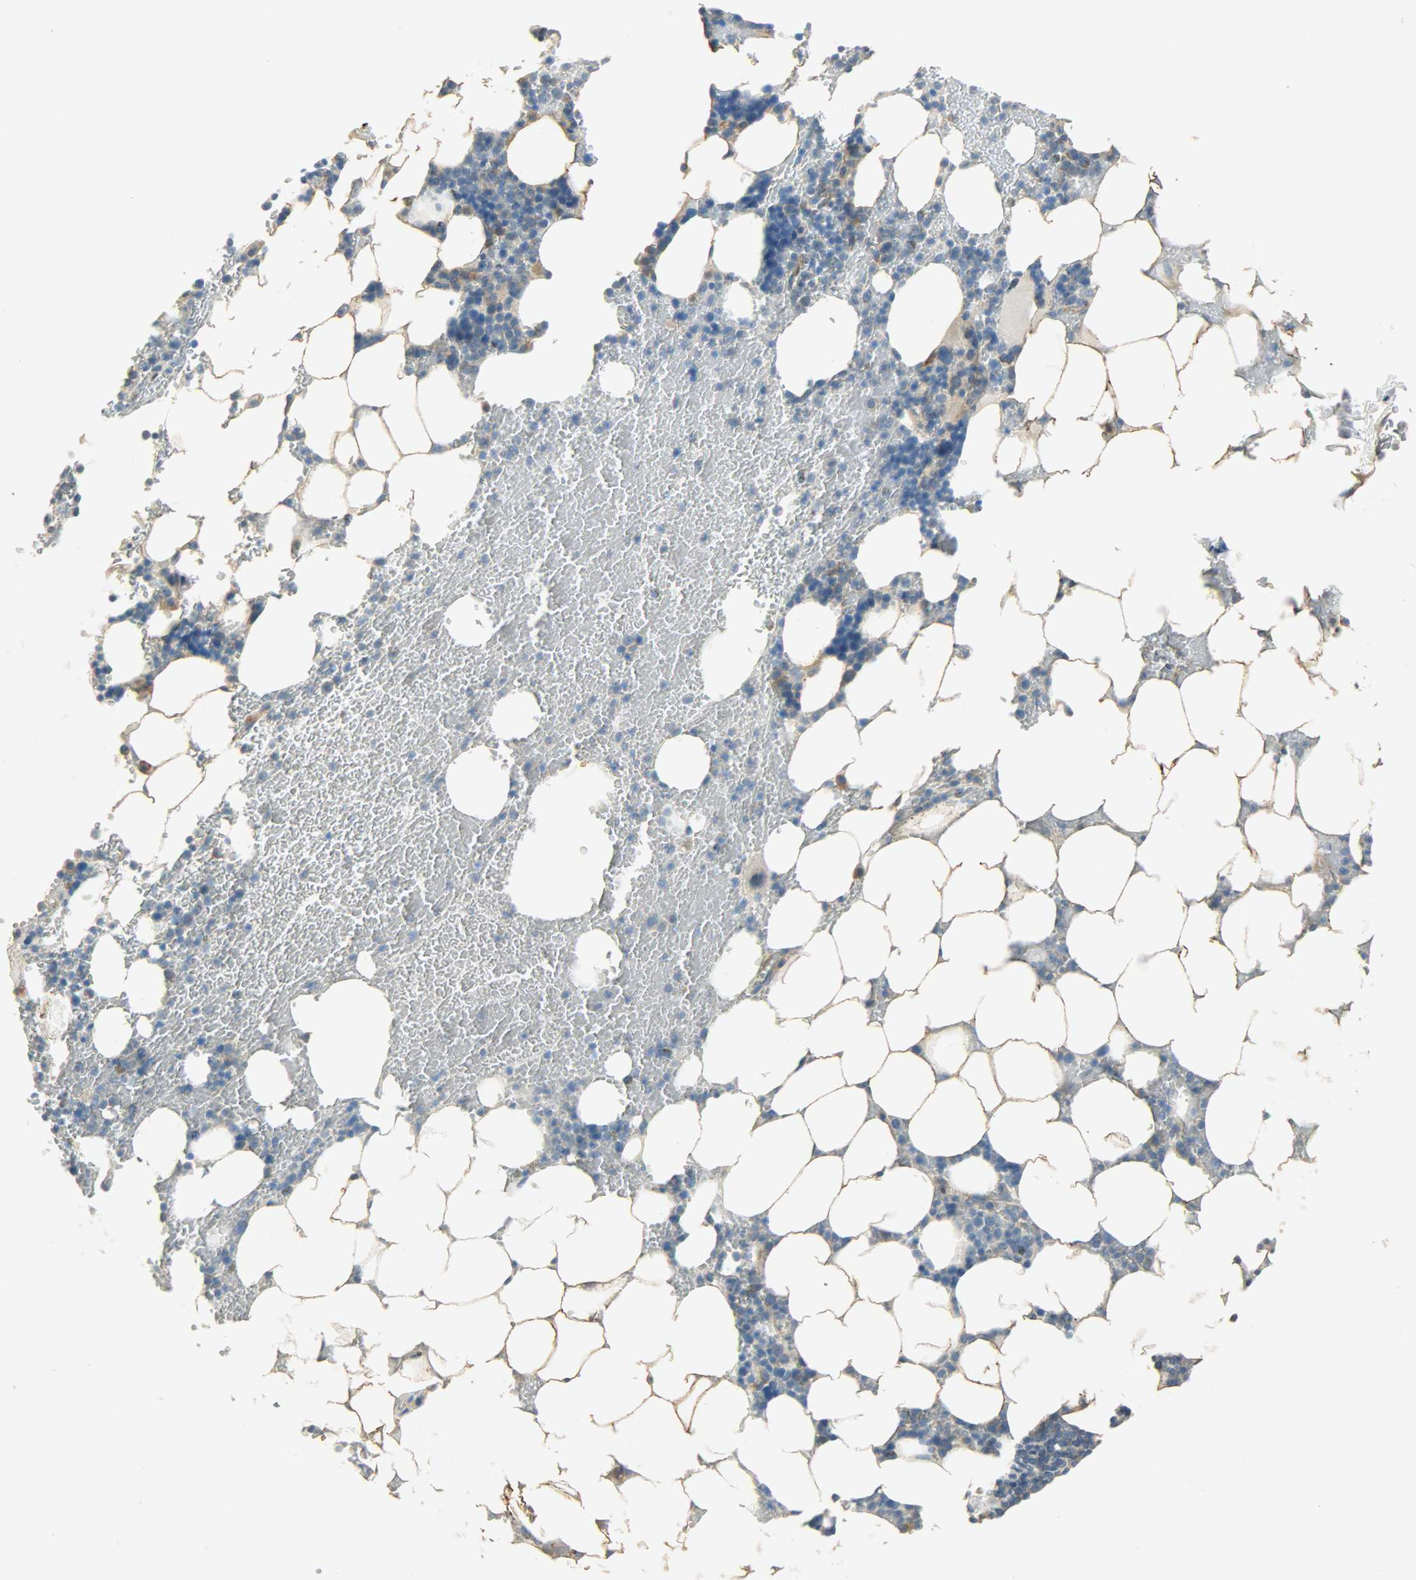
{"staining": {"intensity": "strong", "quantity": "<25%", "location": "cytoplasmic/membranous,nuclear"}, "tissue": "bone marrow", "cell_type": "Hematopoietic cells", "image_type": "normal", "snomed": [{"axis": "morphology", "description": "Normal tissue, NOS"}, {"axis": "topography", "description": "Bone marrow"}], "caption": "Protein staining of normal bone marrow demonstrates strong cytoplasmic/membranous,nuclear positivity in approximately <25% of hematopoietic cells.", "gene": "DSG2", "patient": {"sex": "female", "age": 73}}